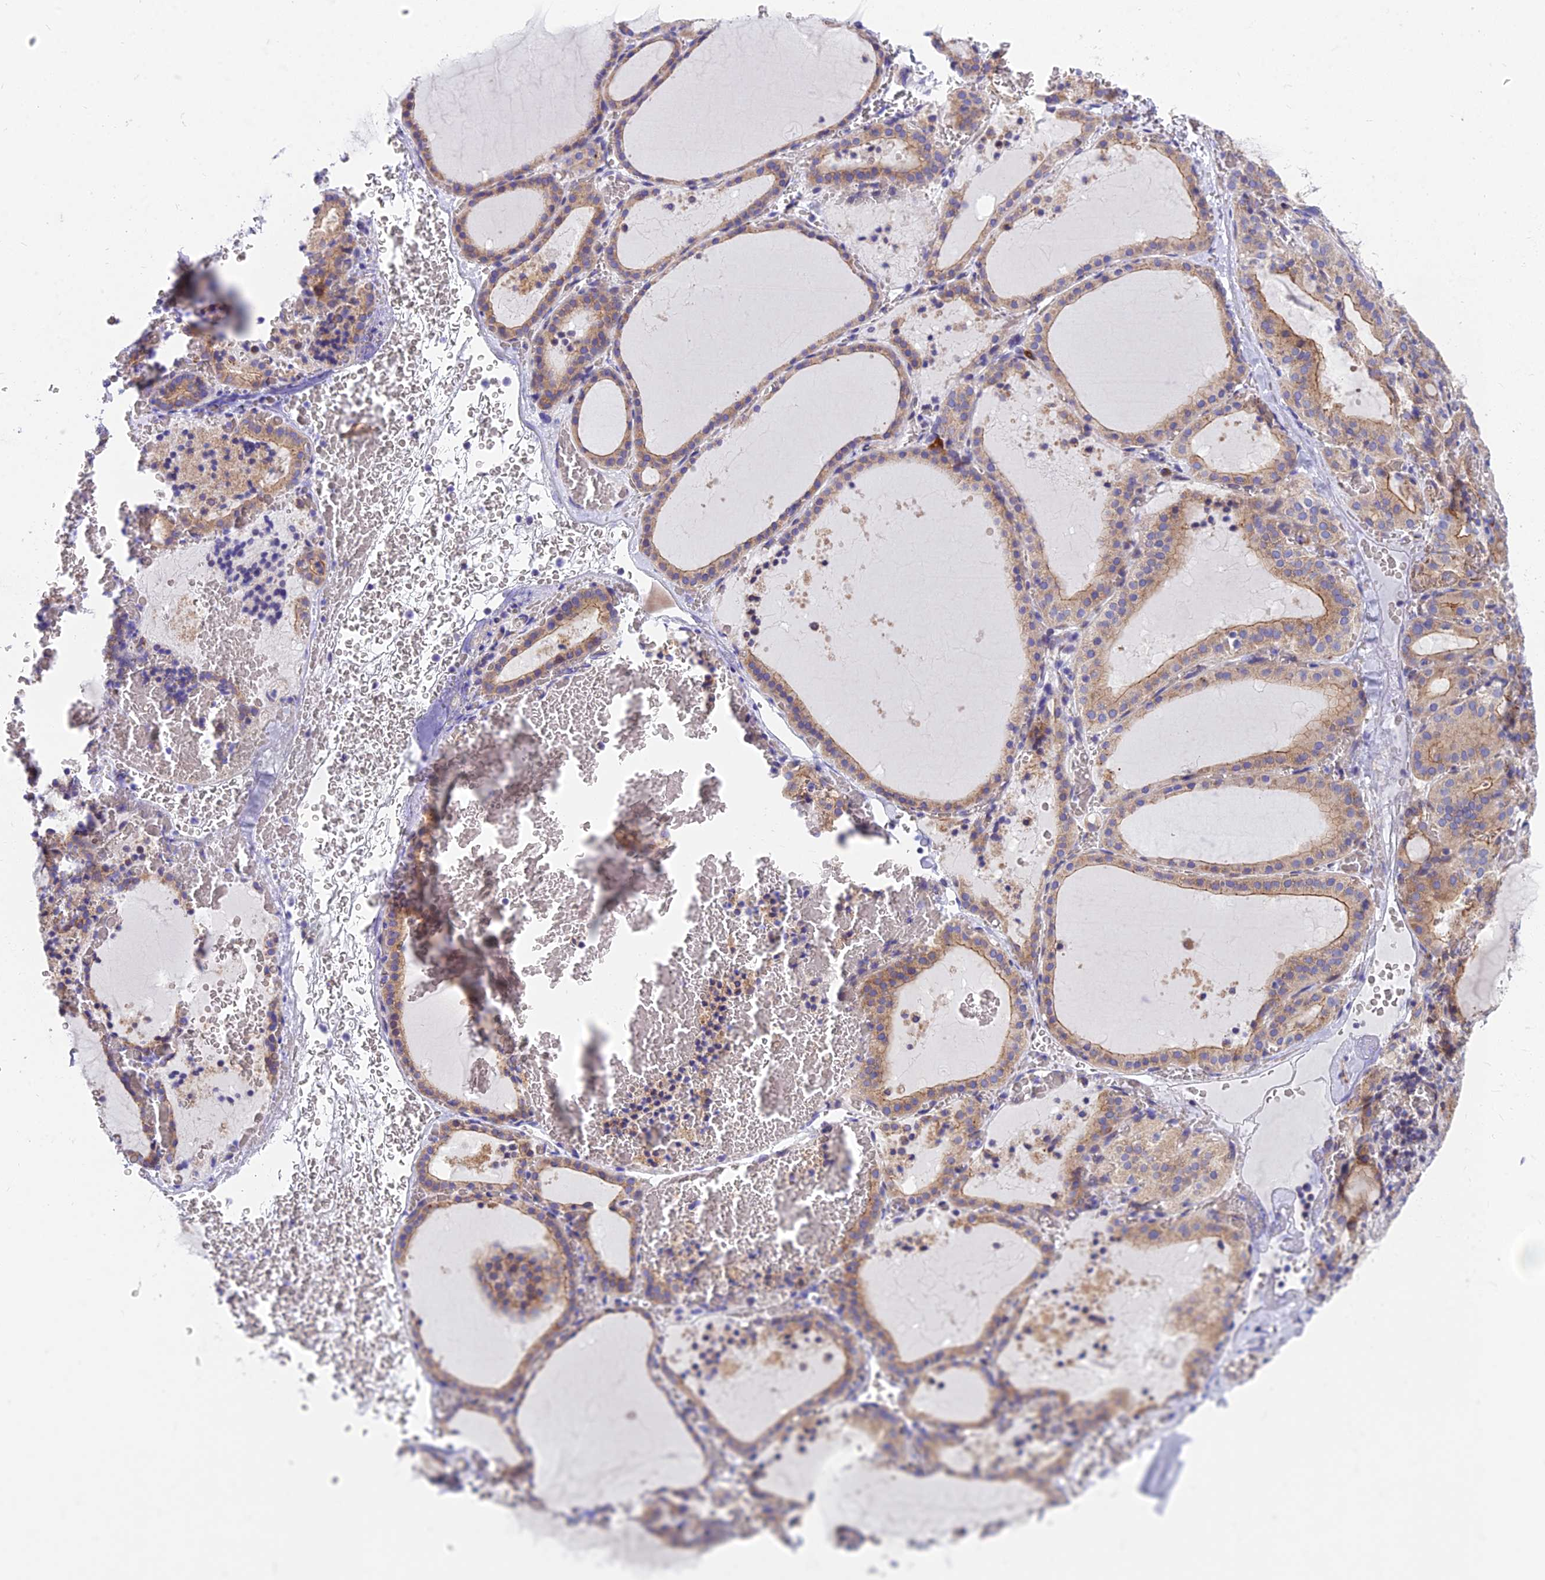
{"staining": {"intensity": "moderate", "quantity": ">75%", "location": "cytoplasmic/membranous"}, "tissue": "thyroid gland", "cell_type": "Glandular cells", "image_type": "normal", "snomed": [{"axis": "morphology", "description": "Normal tissue, NOS"}, {"axis": "topography", "description": "Thyroid gland"}], "caption": "Brown immunohistochemical staining in unremarkable thyroid gland displays moderate cytoplasmic/membranous expression in about >75% of glandular cells.", "gene": "MVB12A", "patient": {"sex": "female", "age": 39}}